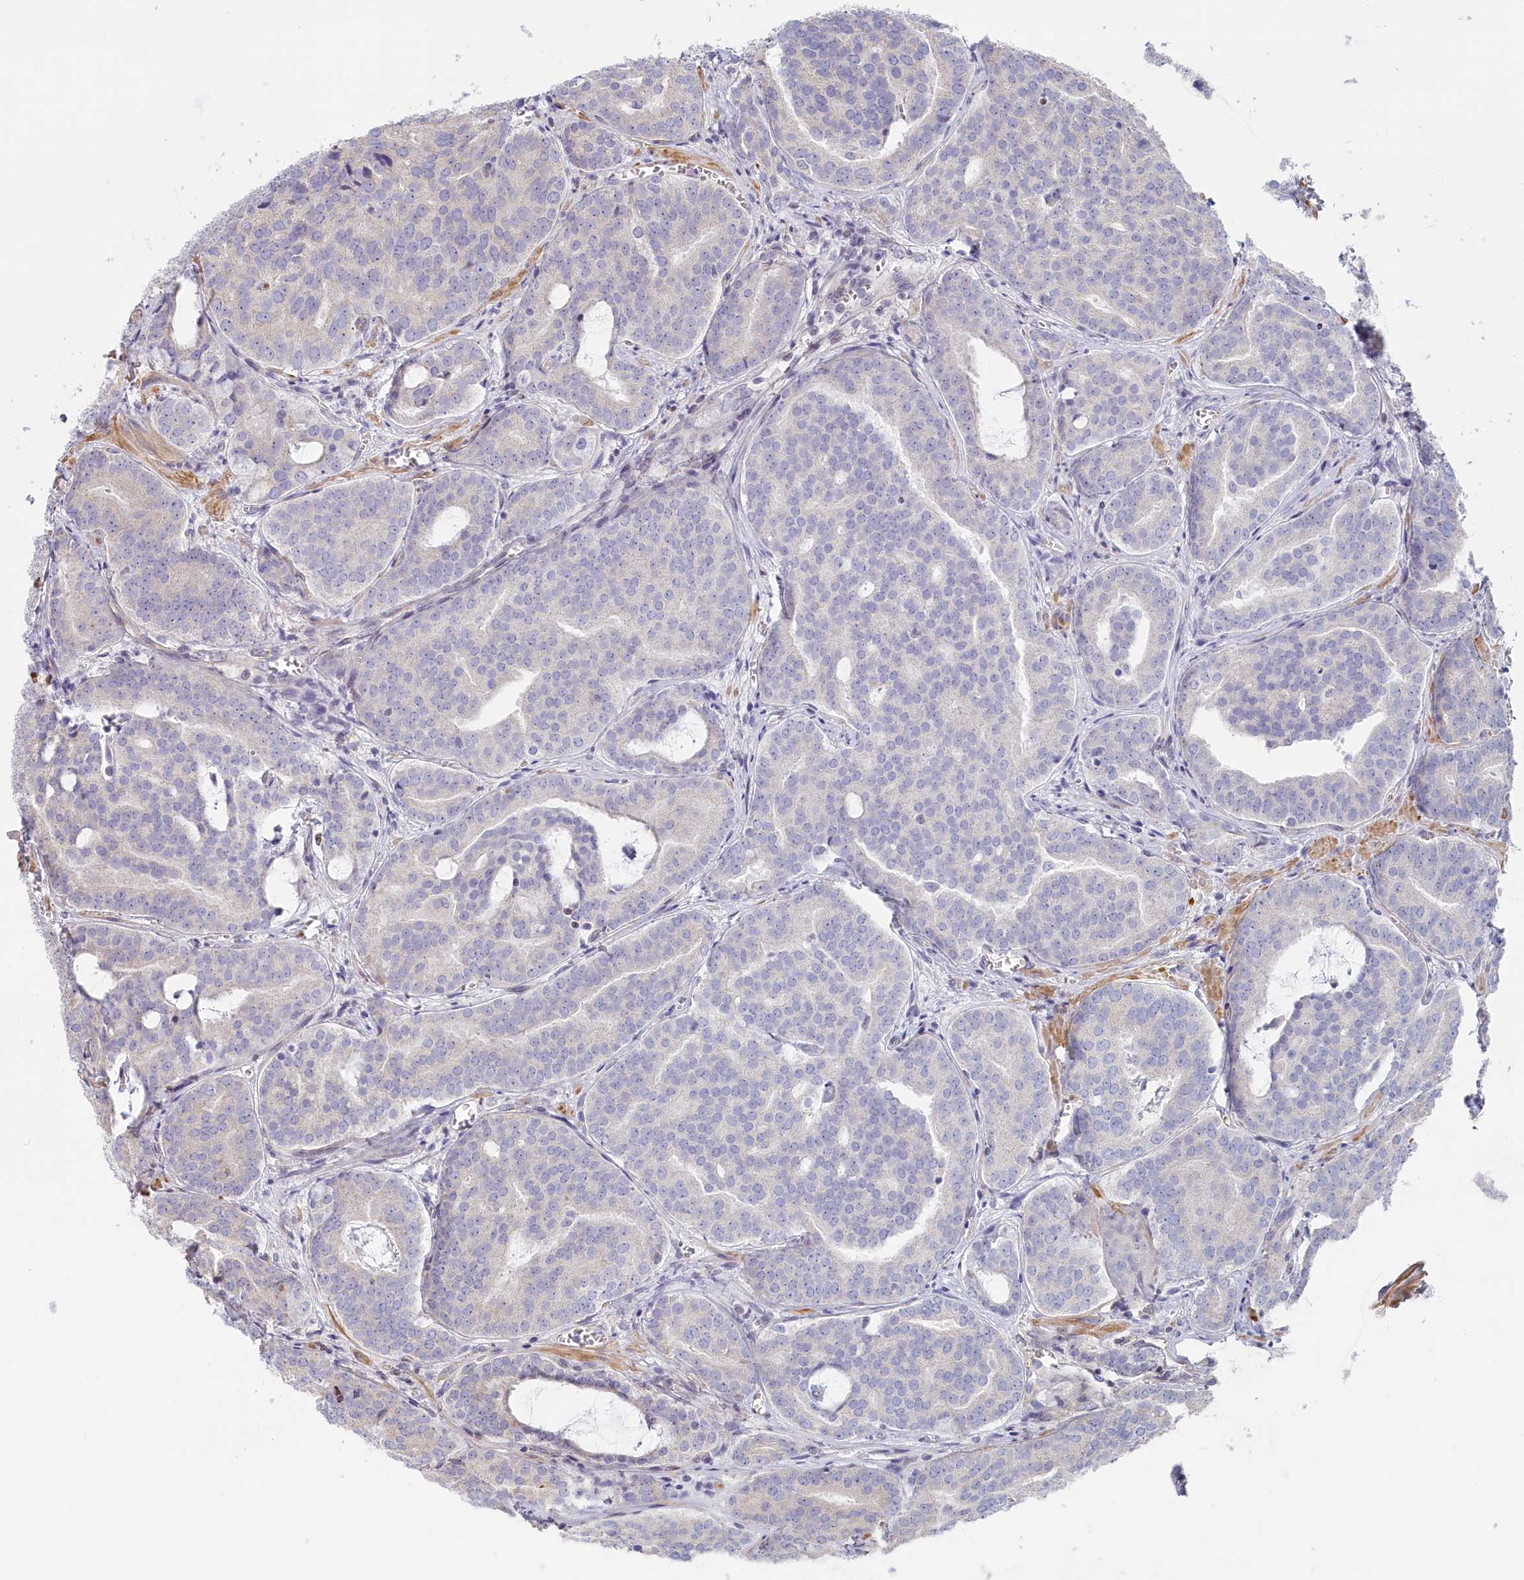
{"staining": {"intensity": "negative", "quantity": "none", "location": "none"}, "tissue": "prostate cancer", "cell_type": "Tumor cells", "image_type": "cancer", "snomed": [{"axis": "morphology", "description": "Adenocarcinoma, High grade"}, {"axis": "topography", "description": "Prostate"}], "caption": "High-grade adenocarcinoma (prostate) was stained to show a protein in brown. There is no significant expression in tumor cells. The staining is performed using DAB (3,3'-diaminobenzidine) brown chromogen with nuclei counter-stained in using hematoxylin.", "gene": "INTS4", "patient": {"sex": "male", "age": 55}}